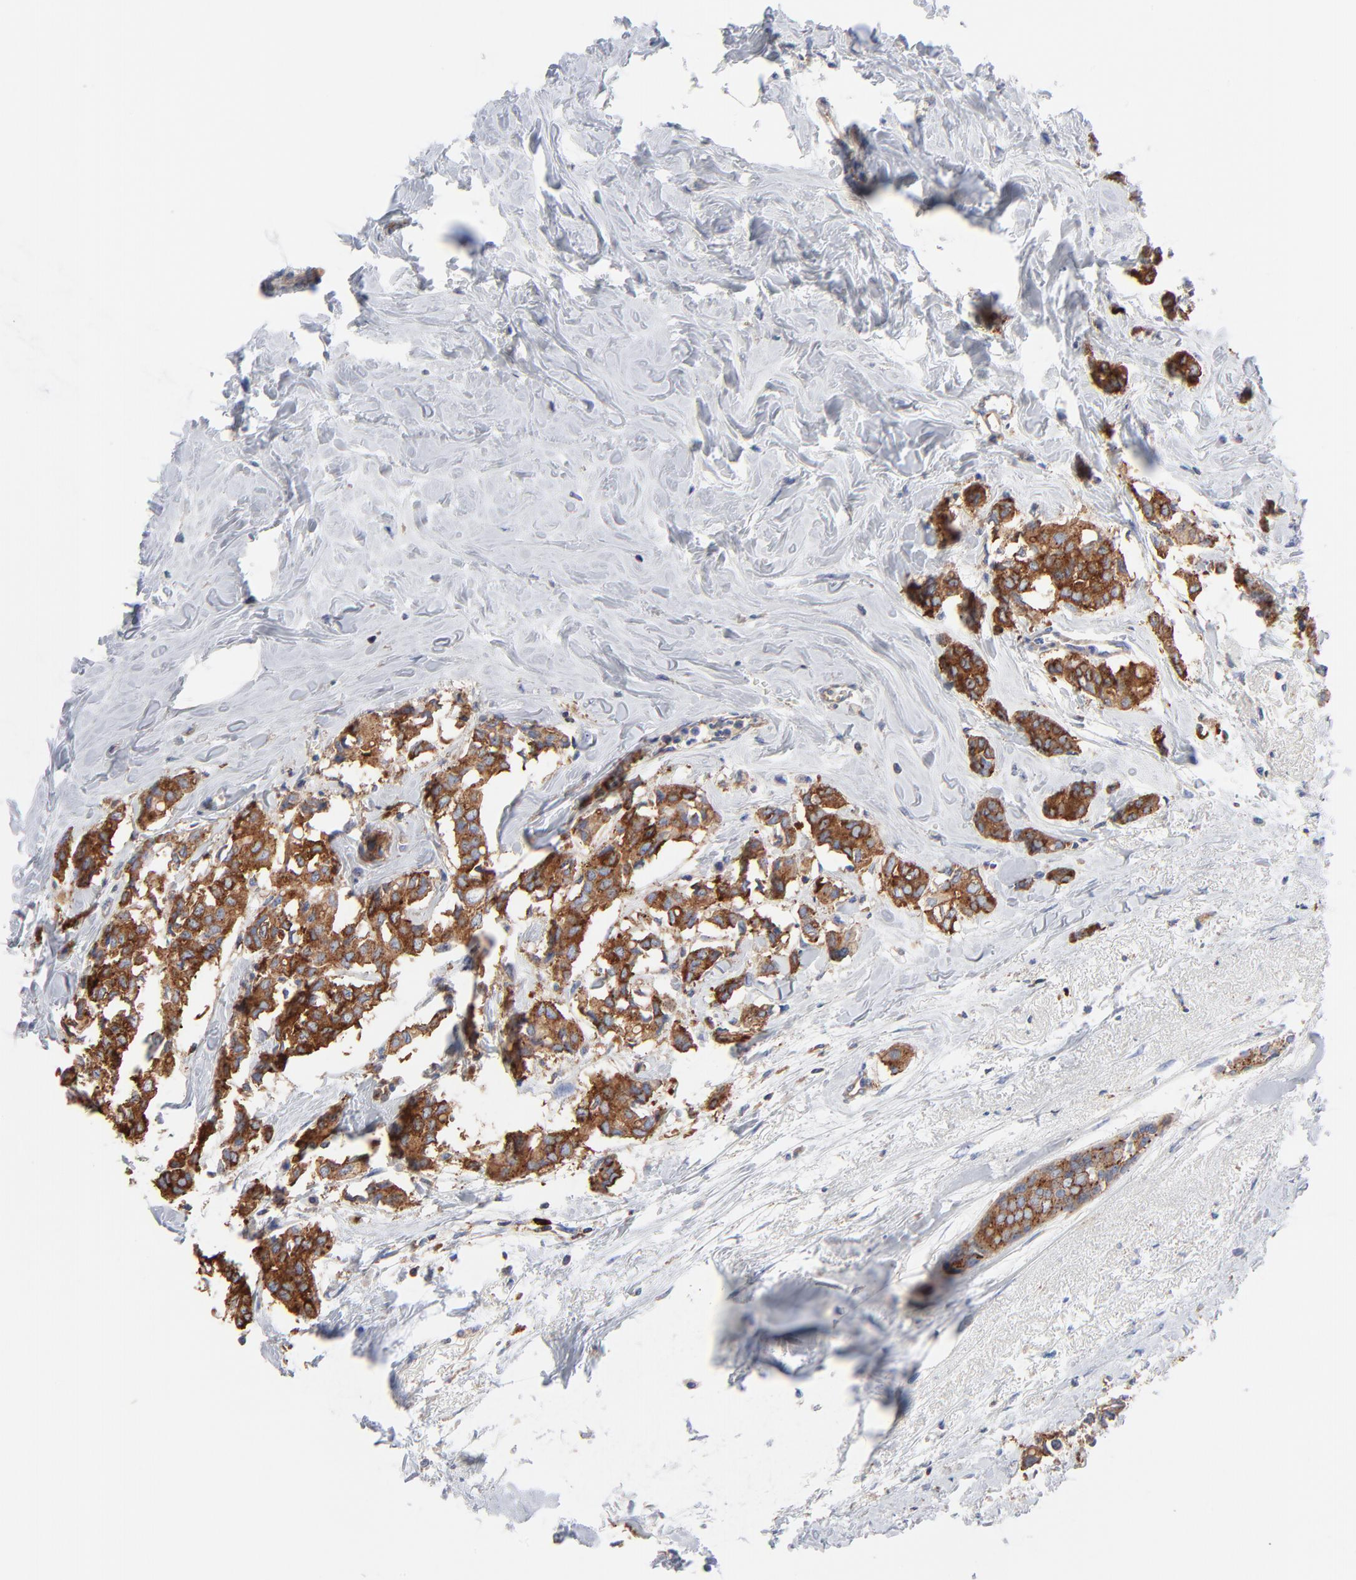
{"staining": {"intensity": "strong", "quantity": ">75%", "location": "cytoplasmic/membranous"}, "tissue": "breast cancer", "cell_type": "Tumor cells", "image_type": "cancer", "snomed": [{"axis": "morphology", "description": "Duct carcinoma"}, {"axis": "topography", "description": "Breast"}], "caption": "High-magnification brightfield microscopy of breast intraductal carcinoma stained with DAB (3,3'-diaminobenzidine) (brown) and counterstained with hematoxylin (blue). tumor cells exhibit strong cytoplasmic/membranous positivity is seen in about>75% of cells.", "gene": "CD2AP", "patient": {"sex": "female", "age": 84}}